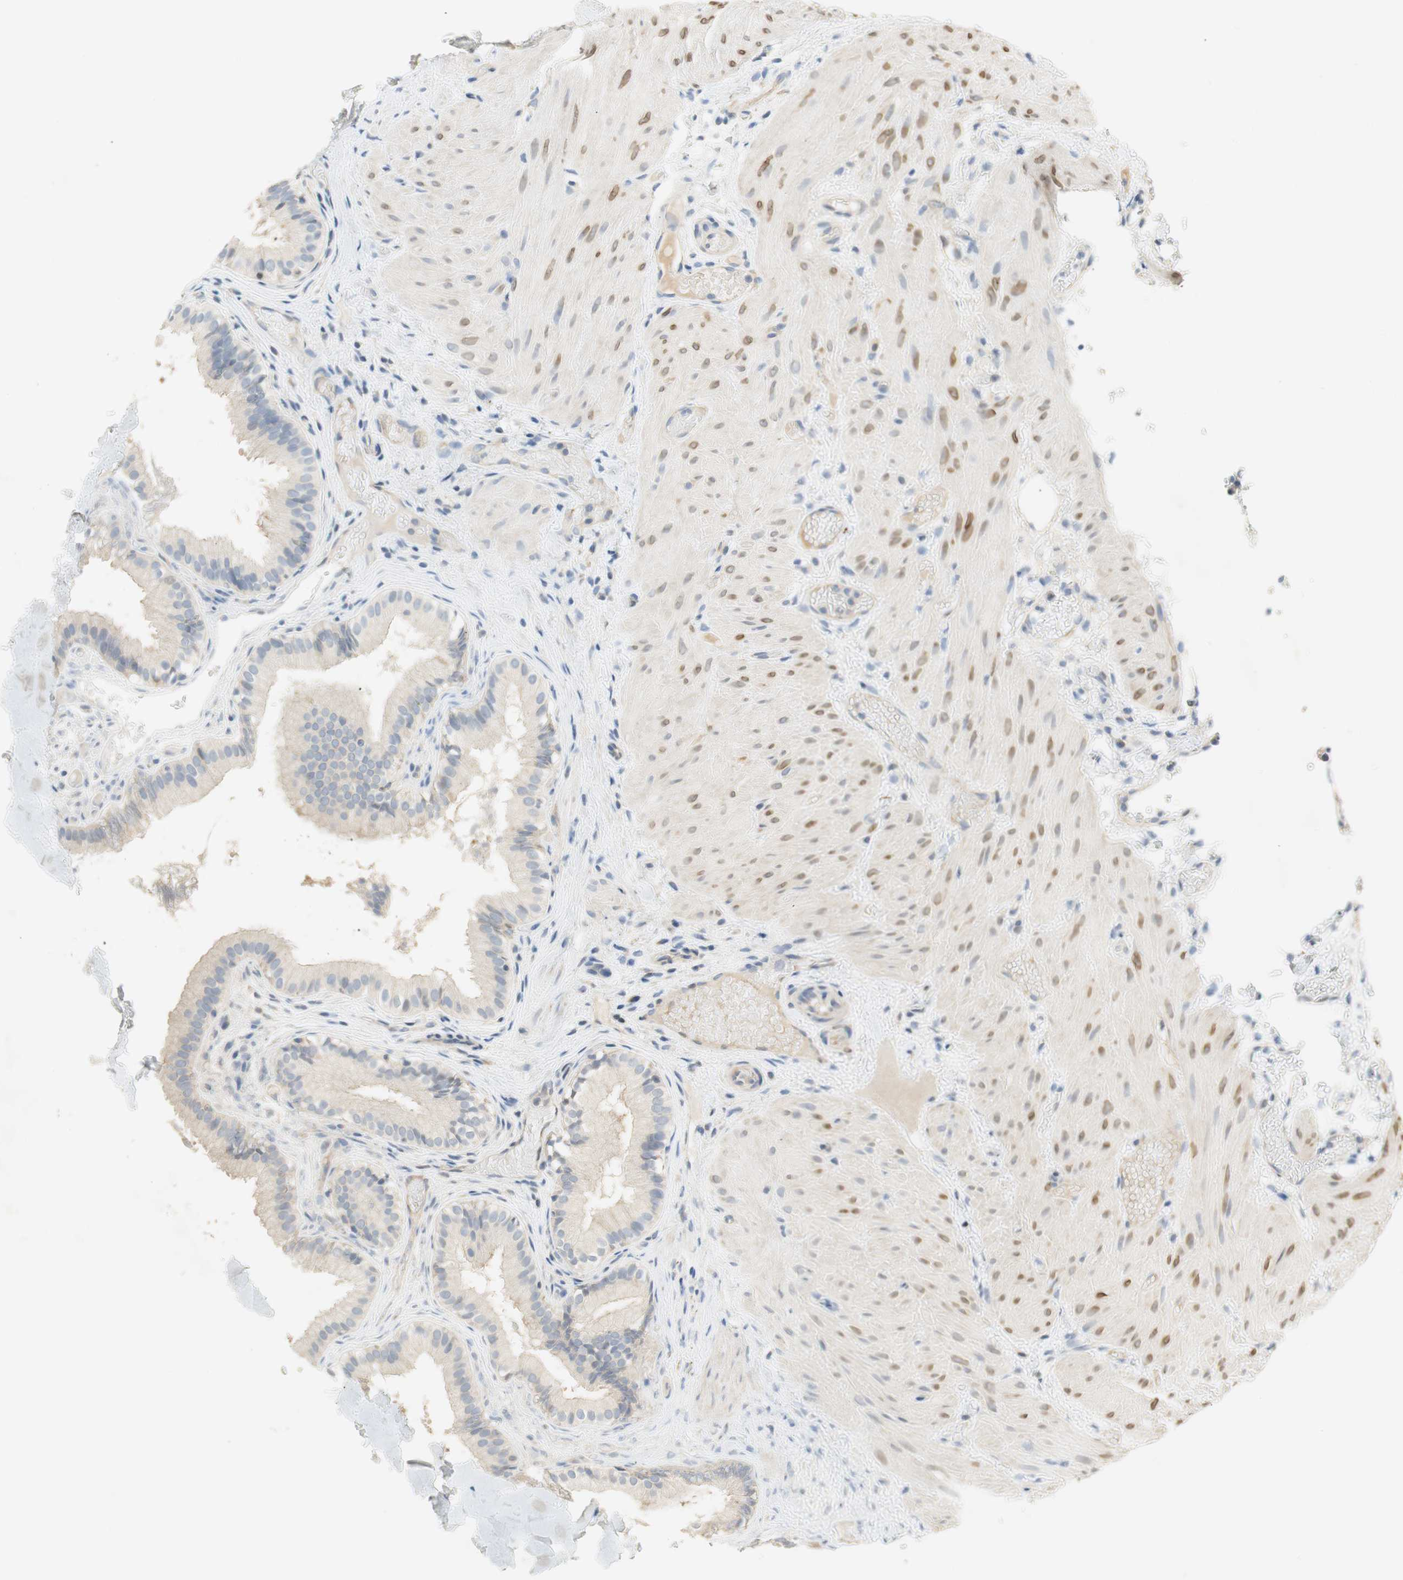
{"staining": {"intensity": "weak", "quantity": "<25%", "location": "cytoplasmic/membranous,nuclear"}, "tissue": "gallbladder", "cell_type": "Glandular cells", "image_type": "normal", "snomed": [{"axis": "morphology", "description": "Normal tissue, NOS"}, {"axis": "topography", "description": "Gallbladder"}], "caption": "A high-resolution micrograph shows IHC staining of unremarkable gallbladder, which reveals no significant staining in glandular cells. (Brightfield microscopy of DAB (3,3'-diaminobenzidine) immunohistochemistry at high magnification).", "gene": "CCM2L", "patient": {"sex": "female", "age": 26}}